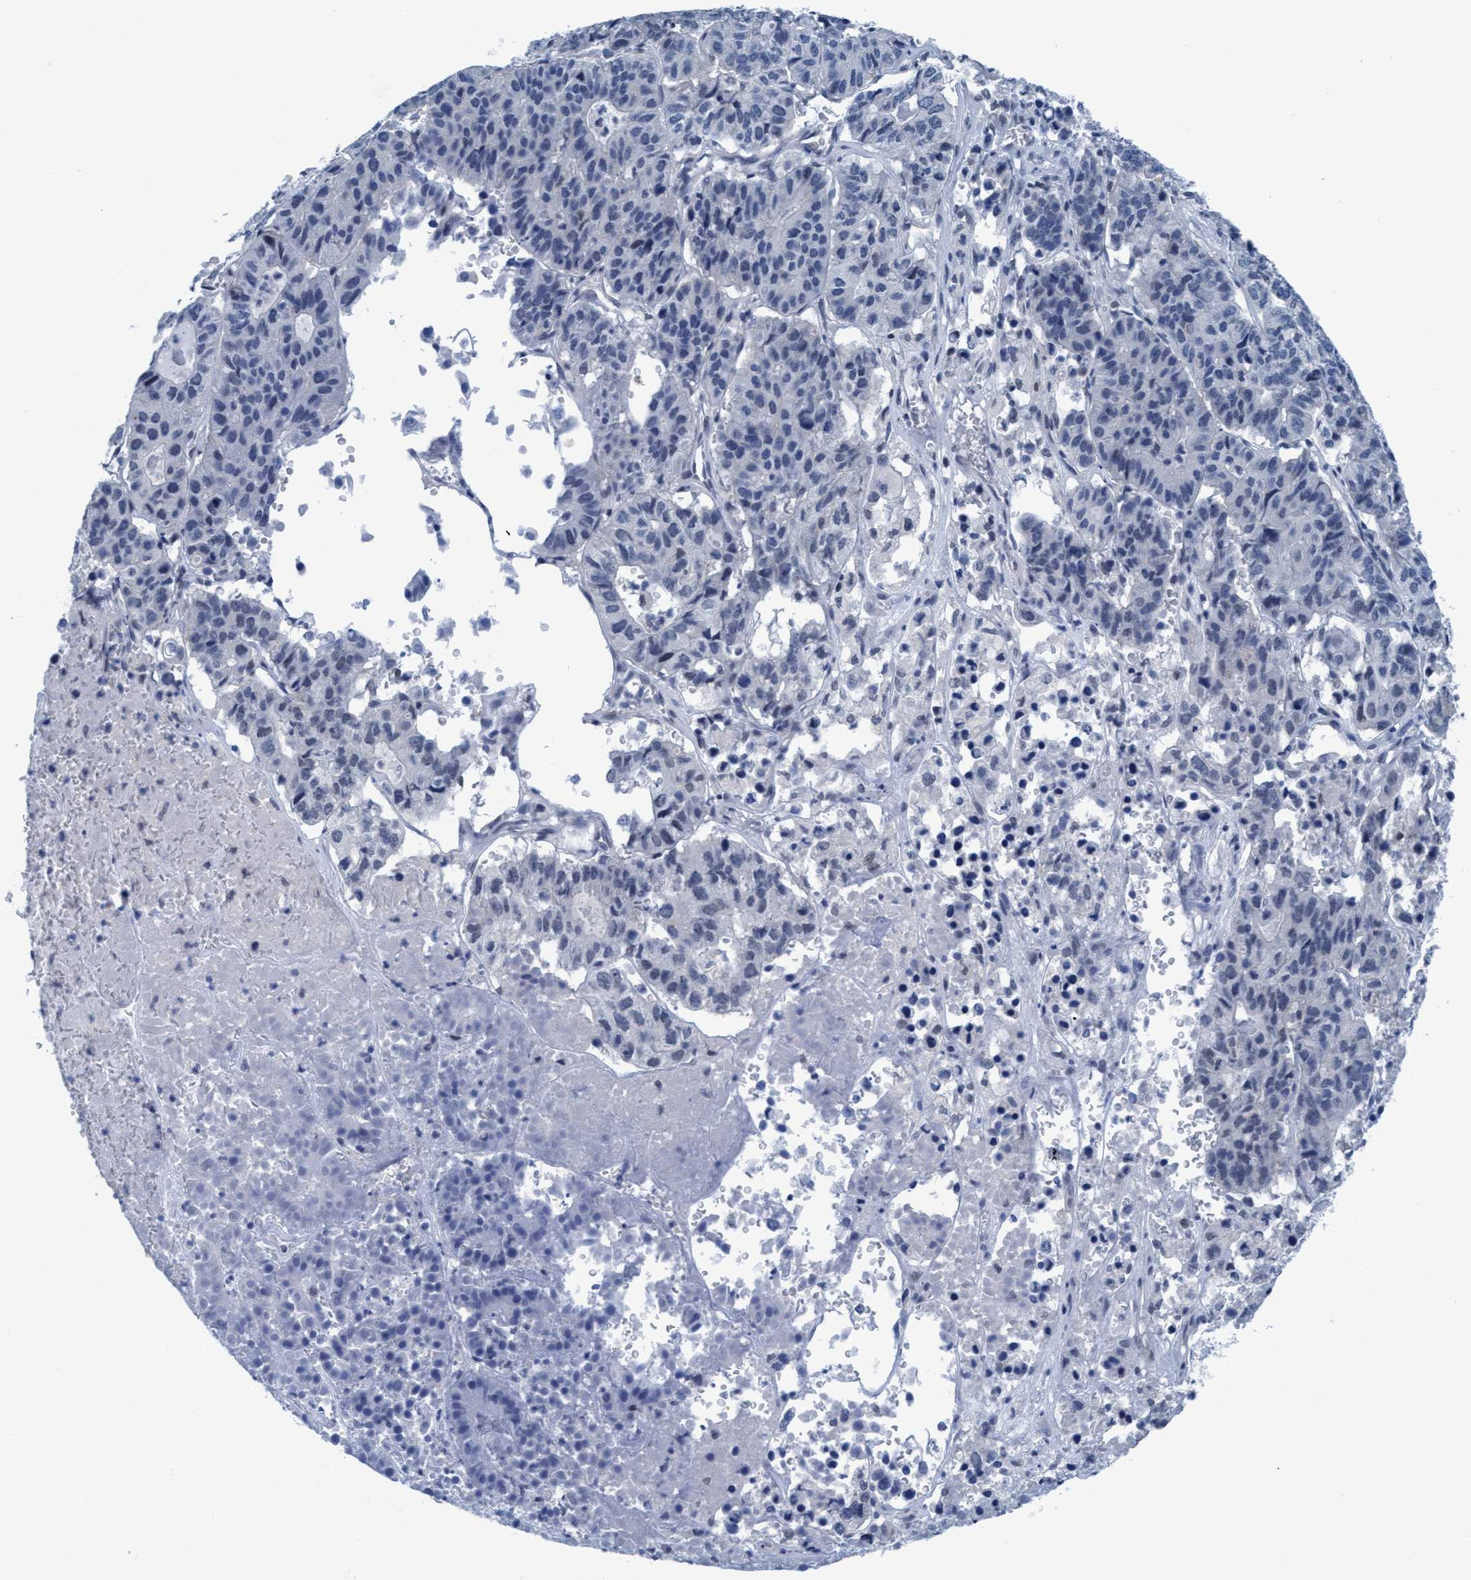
{"staining": {"intensity": "negative", "quantity": "none", "location": "none"}, "tissue": "pancreatic cancer", "cell_type": "Tumor cells", "image_type": "cancer", "snomed": [{"axis": "morphology", "description": "Adenocarcinoma, NOS"}, {"axis": "topography", "description": "Pancreas"}], "caption": "Photomicrograph shows no protein staining in tumor cells of pancreatic adenocarcinoma tissue. (DAB immunohistochemistry (IHC) visualized using brightfield microscopy, high magnification).", "gene": "DNAI1", "patient": {"sex": "male", "age": 50}}